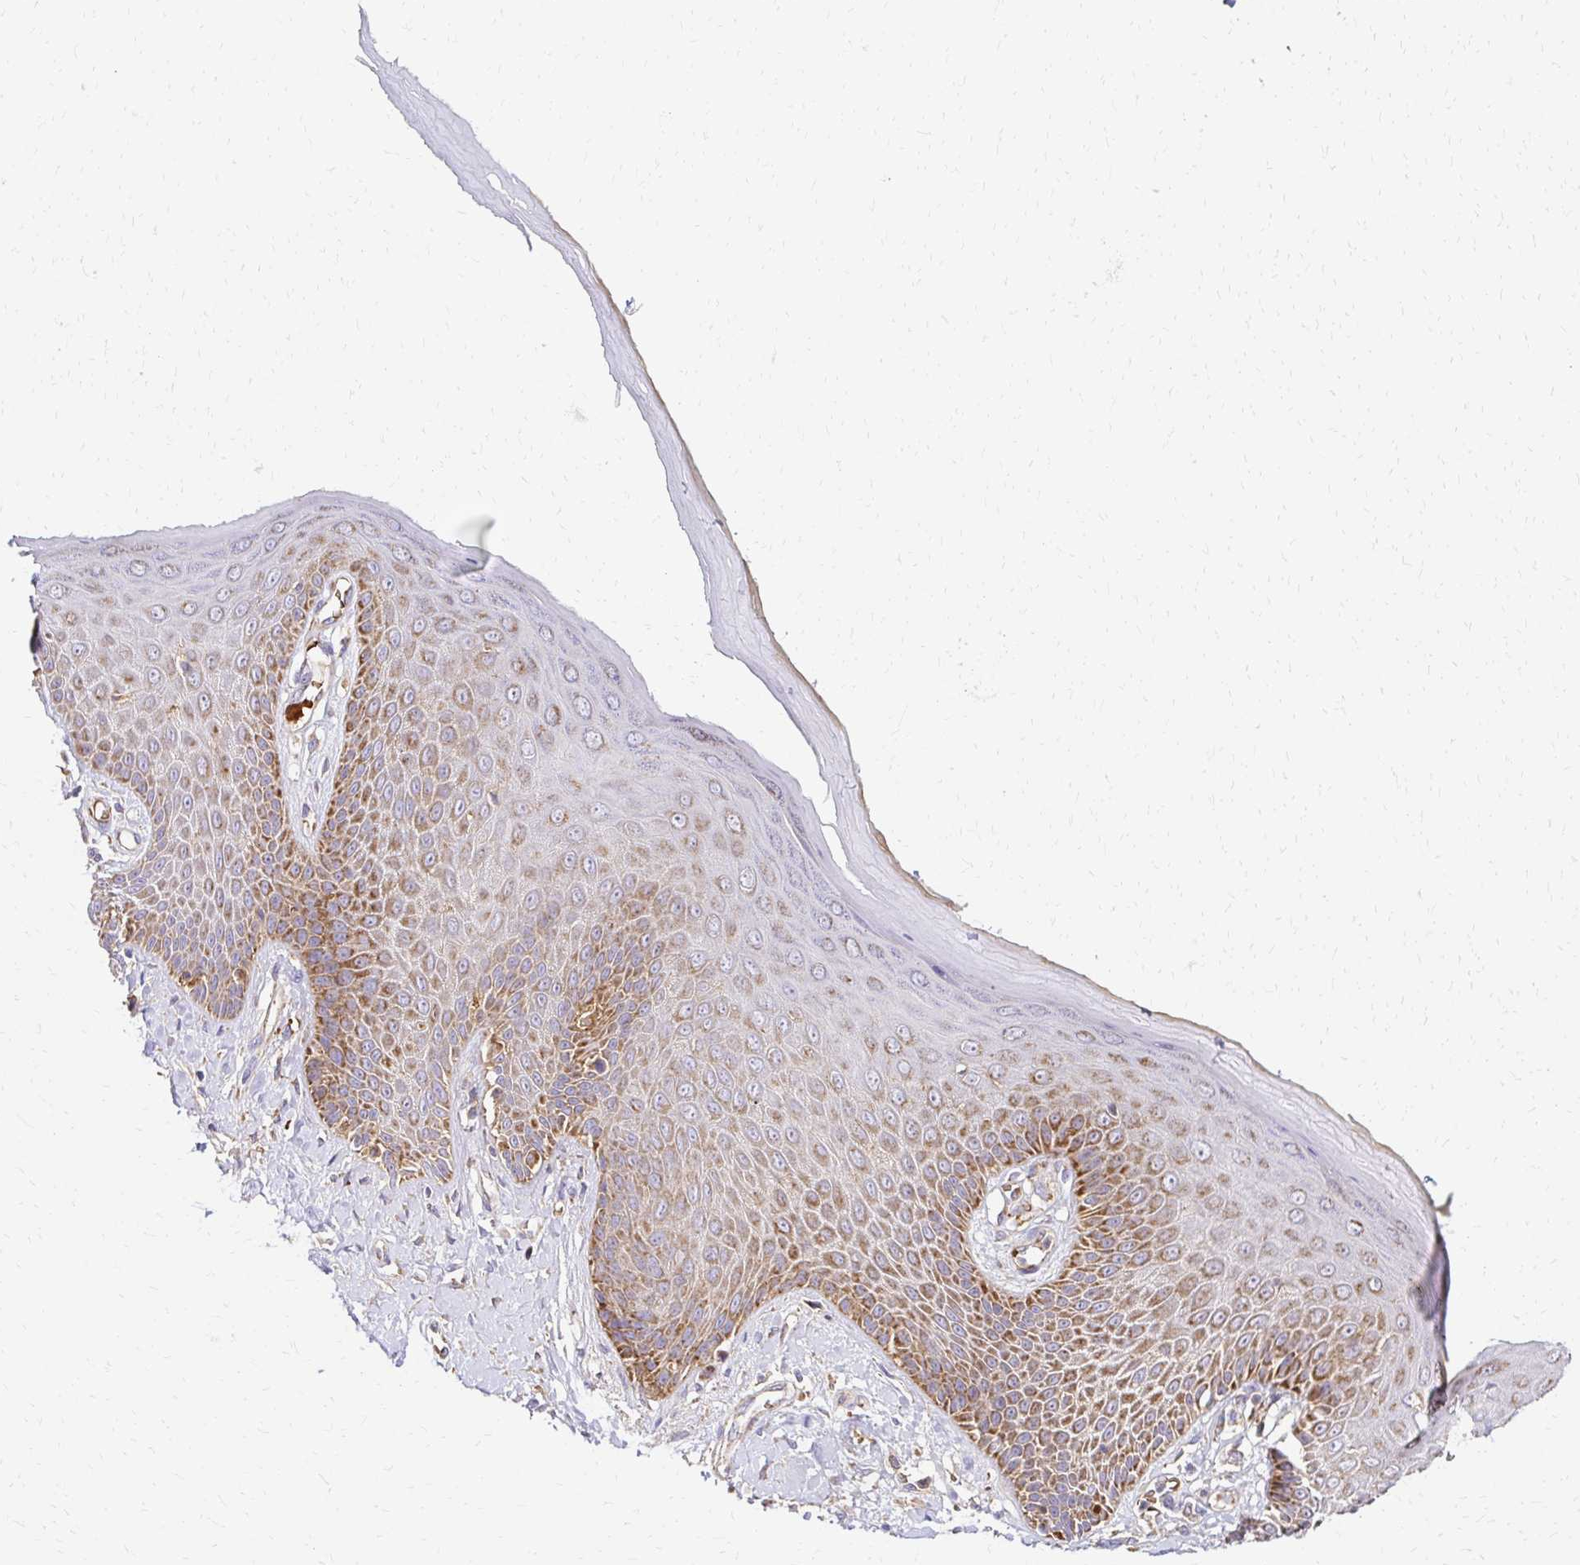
{"staining": {"intensity": "moderate", "quantity": "25%-75%", "location": "cytoplasmic/membranous"}, "tissue": "skin", "cell_type": "Epidermal cells", "image_type": "normal", "snomed": [{"axis": "morphology", "description": "Normal tissue, NOS"}, {"axis": "topography", "description": "Anal"}, {"axis": "topography", "description": "Peripheral nerve tissue"}], "caption": "Protein analysis of benign skin shows moderate cytoplasmic/membranous staining in about 25%-75% of epidermal cells.", "gene": "MRPL13", "patient": {"sex": "male", "age": 78}}